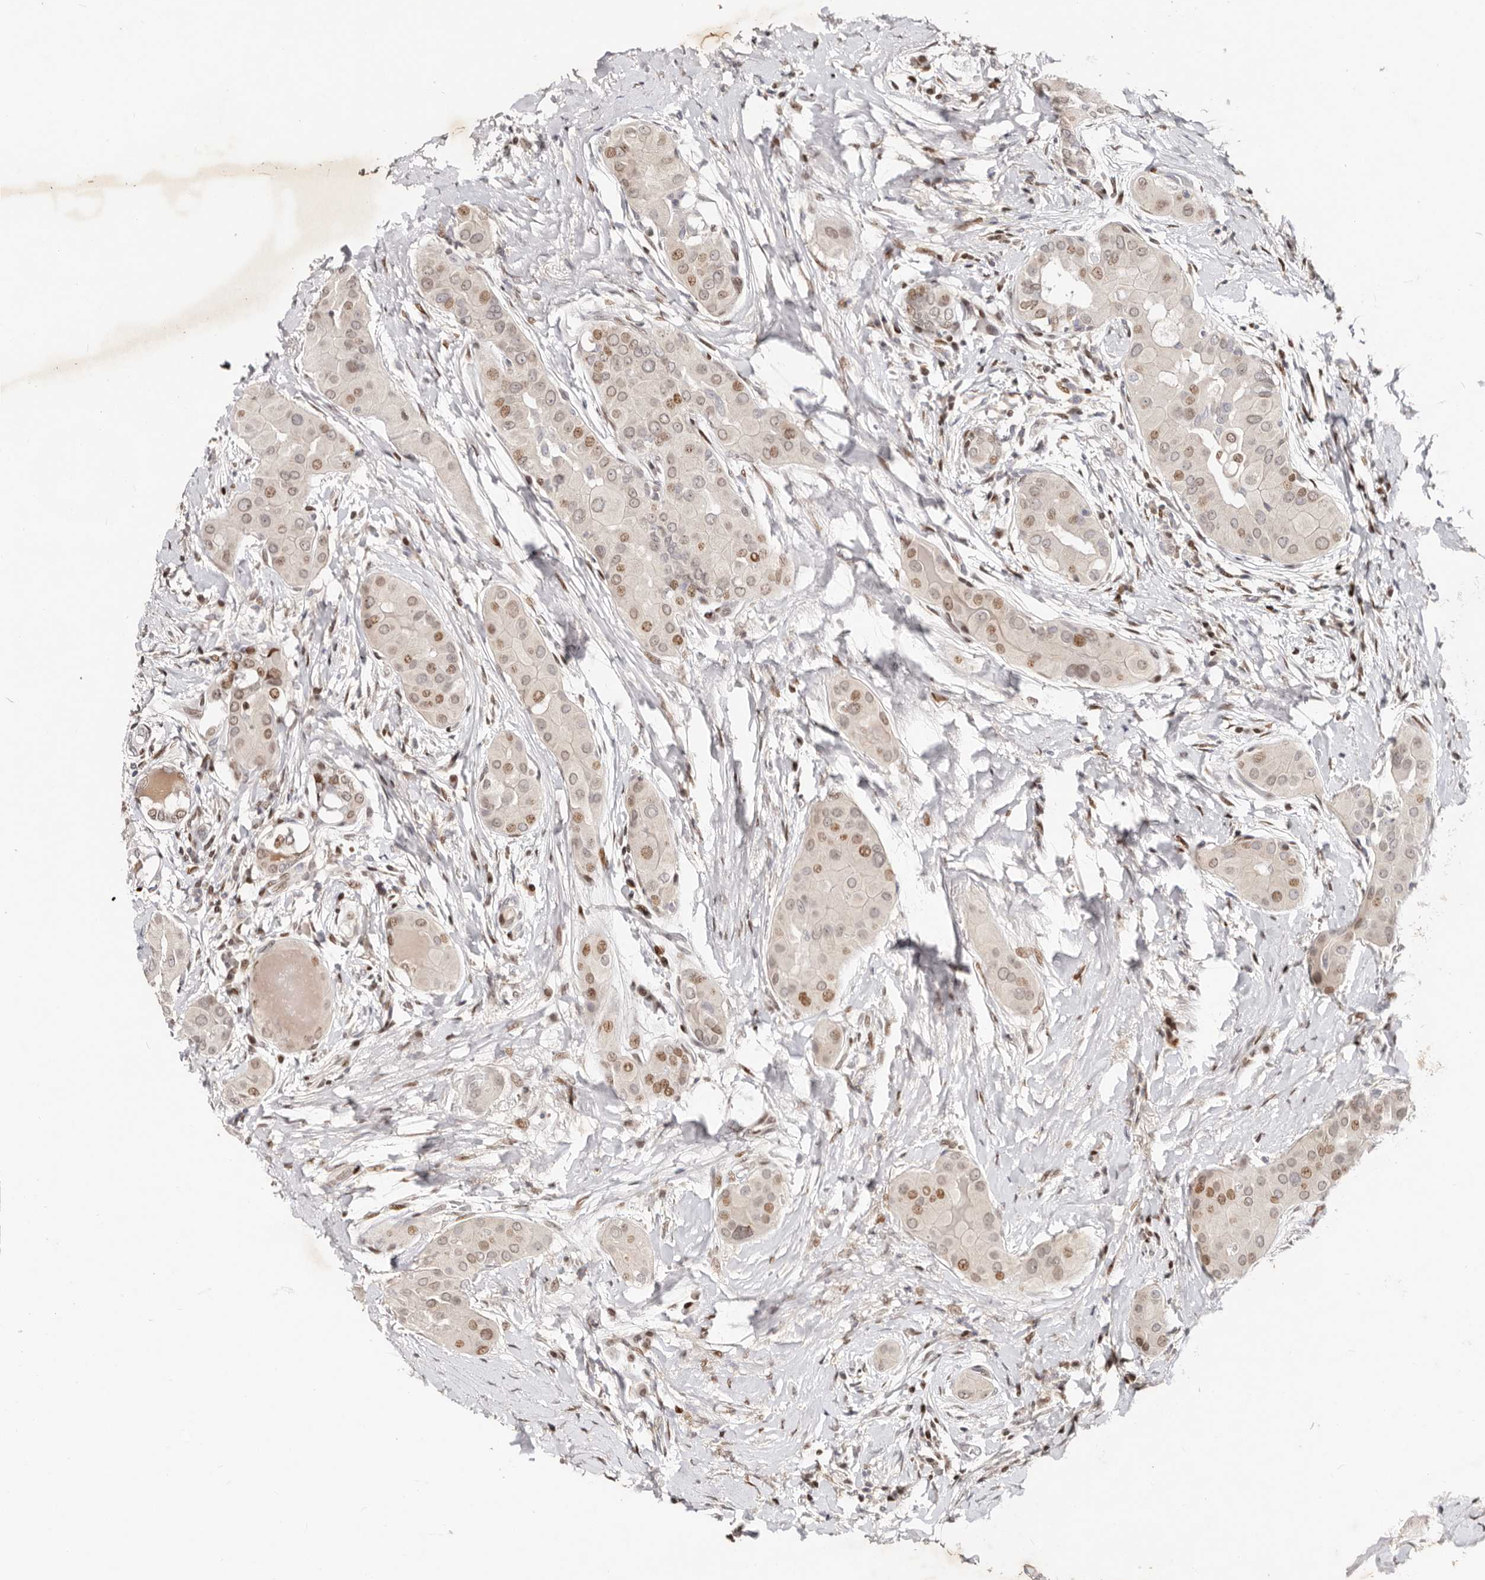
{"staining": {"intensity": "moderate", "quantity": "25%-75%", "location": "nuclear"}, "tissue": "thyroid cancer", "cell_type": "Tumor cells", "image_type": "cancer", "snomed": [{"axis": "morphology", "description": "Papillary adenocarcinoma, NOS"}, {"axis": "topography", "description": "Thyroid gland"}], "caption": "Thyroid cancer (papillary adenocarcinoma) stained with DAB (3,3'-diaminobenzidine) immunohistochemistry exhibits medium levels of moderate nuclear positivity in about 25%-75% of tumor cells.", "gene": "IQGAP3", "patient": {"sex": "male", "age": 33}}